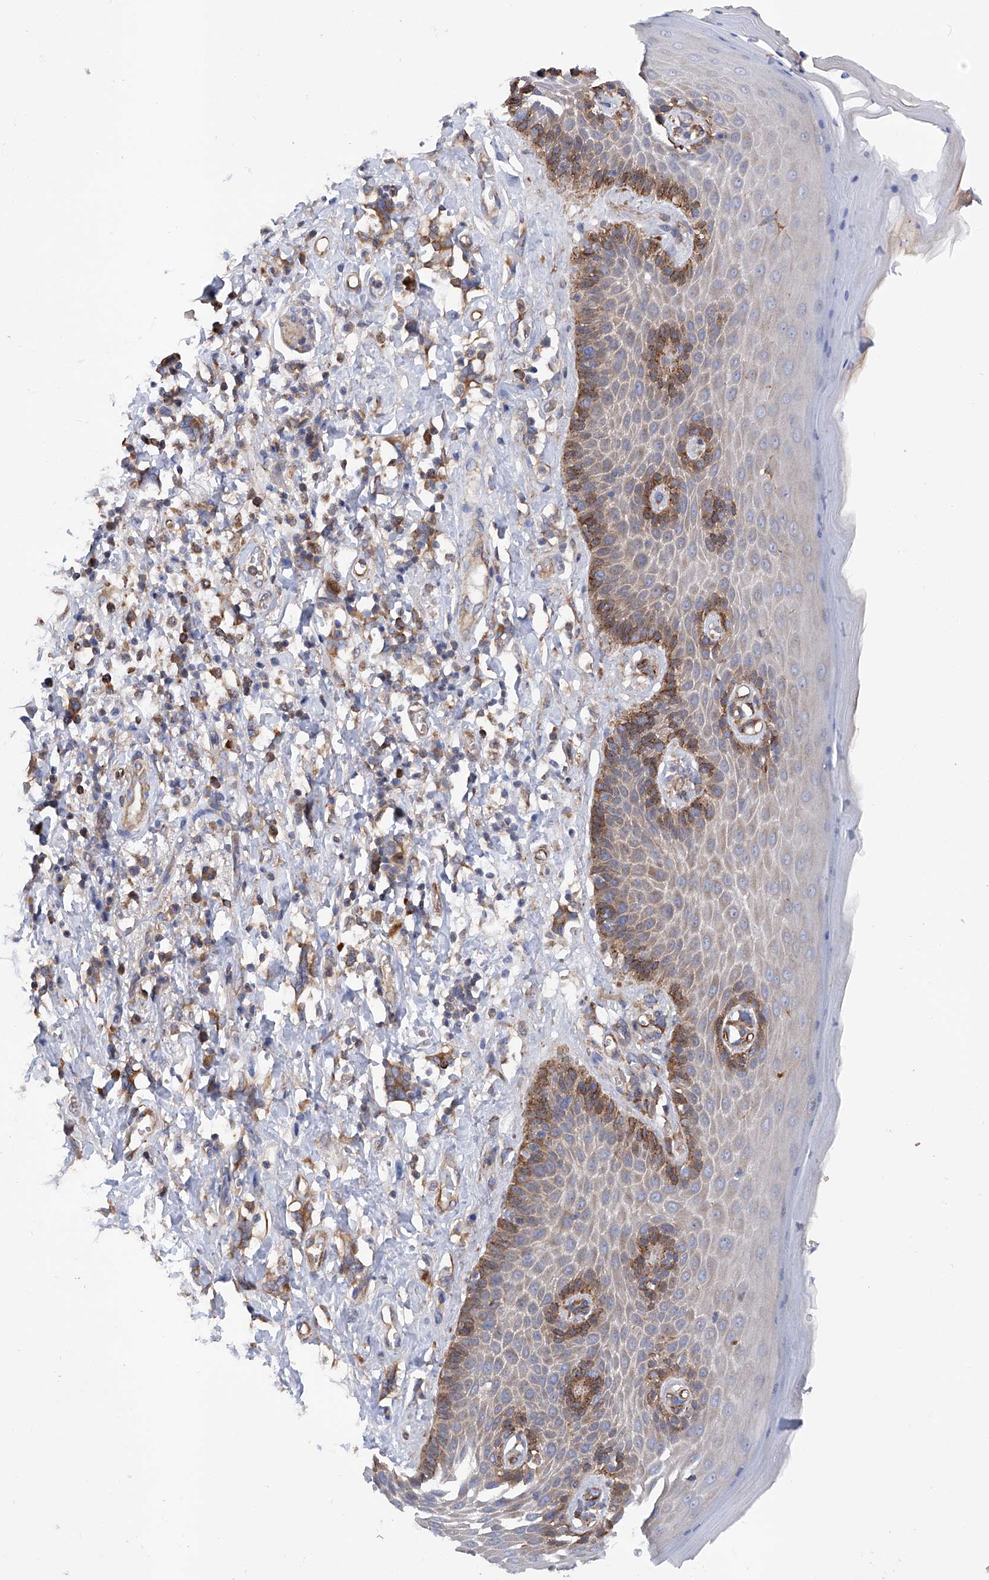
{"staining": {"intensity": "moderate", "quantity": "25%-75%", "location": "cytoplasmic/membranous"}, "tissue": "skin", "cell_type": "Epidermal cells", "image_type": "normal", "snomed": [{"axis": "morphology", "description": "Normal tissue, NOS"}, {"axis": "topography", "description": "Anal"}], "caption": "About 25%-75% of epidermal cells in normal human skin exhibit moderate cytoplasmic/membranous protein expression as visualized by brown immunohistochemical staining.", "gene": "INPP5B", "patient": {"sex": "male", "age": 69}}